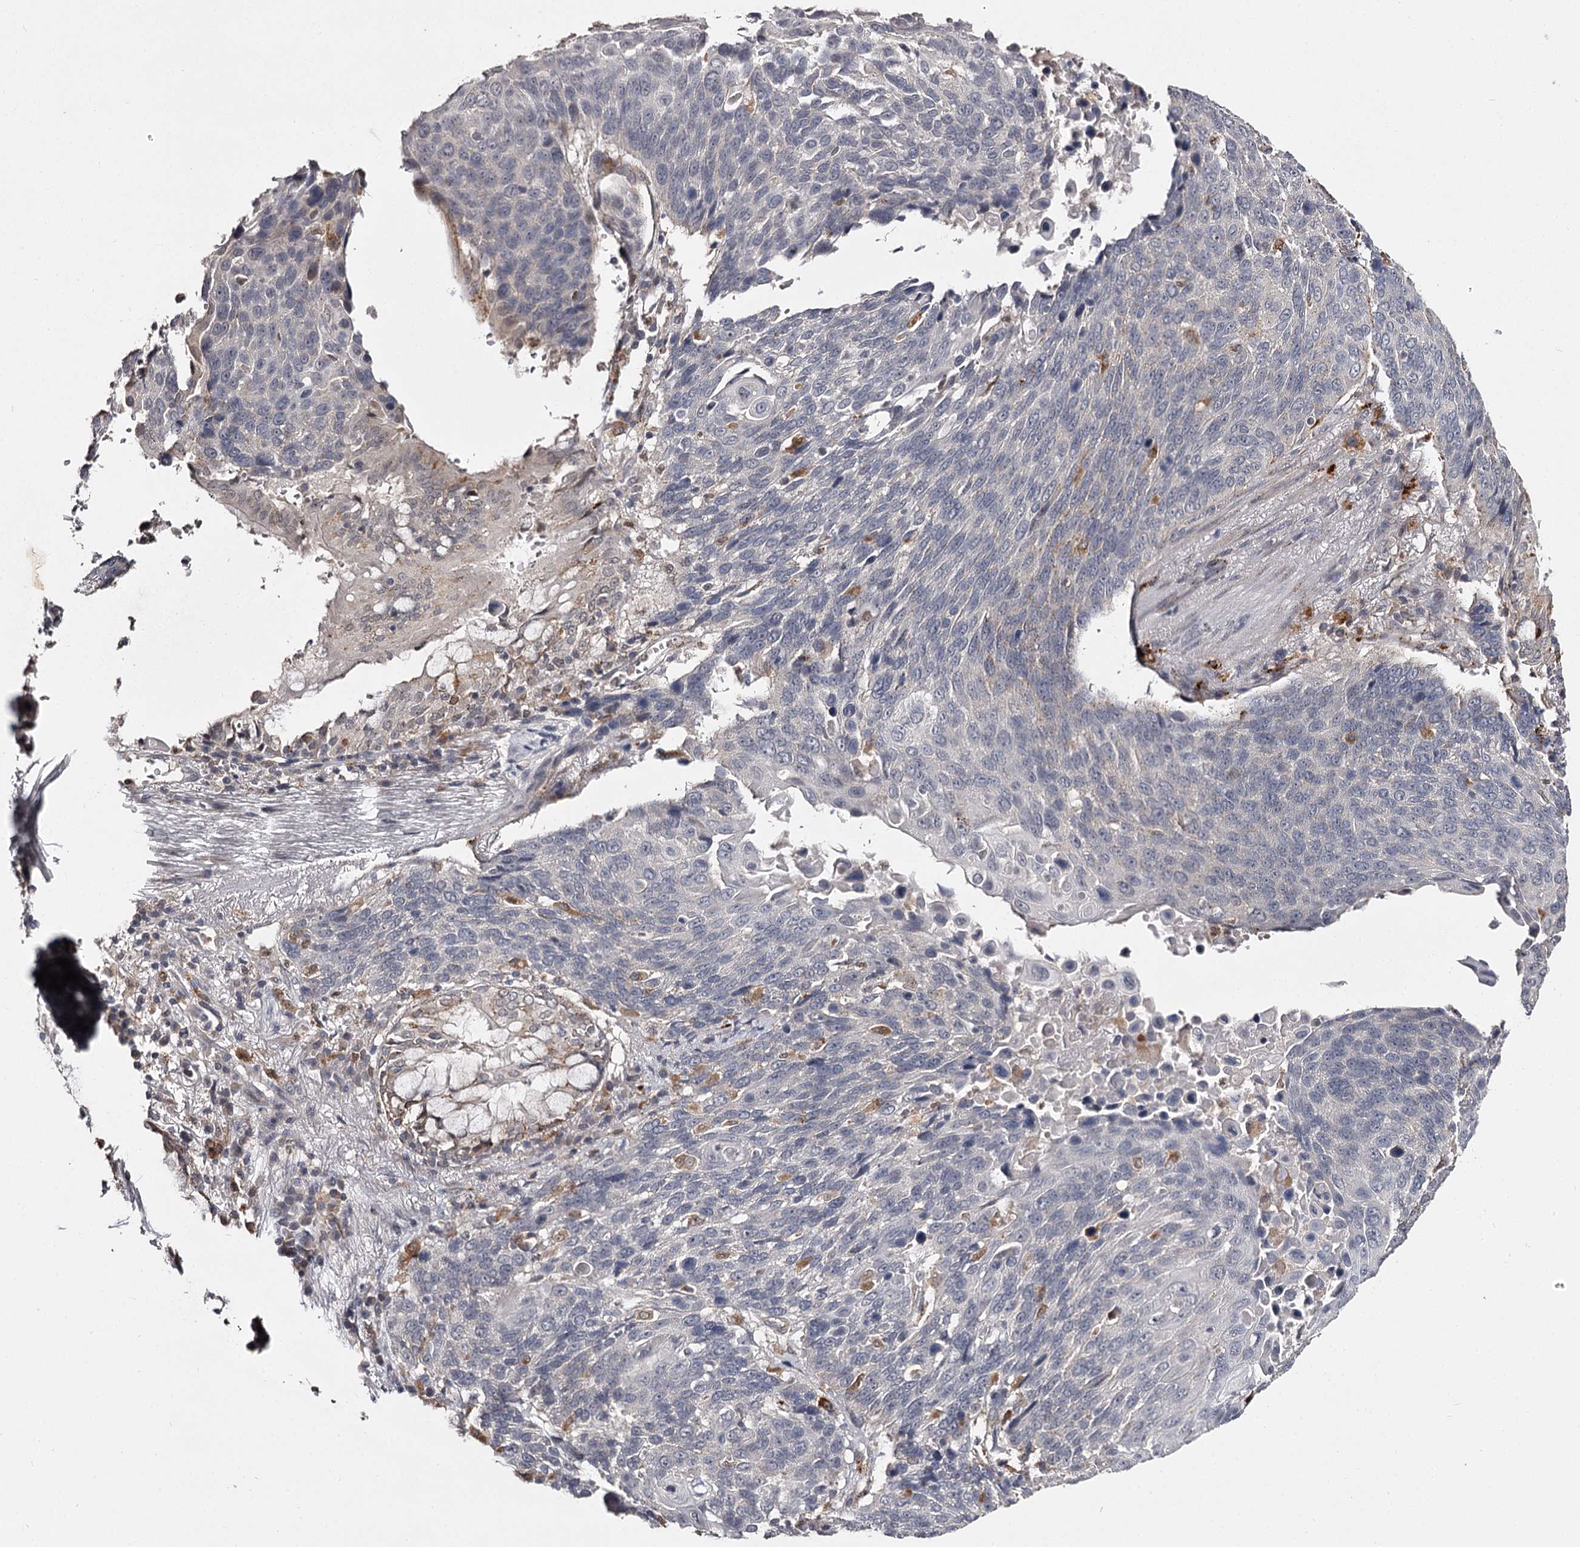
{"staining": {"intensity": "negative", "quantity": "none", "location": "none"}, "tissue": "lung cancer", "cell_type": "Tumor cells", "image_type": "cancer", "snomed": [{"axis": "morphology", "description": "Squamous cell carcinoma, NOS"}, {"axis": "topography", "description": "Lung"}], "caption": "There is no significant staining in tumor cells of lung cancer. (Immunohistochemistry, brightfield microscopy, high magnification).", "gene": "SLC32A1", "patient": {"sex": "male", "age": 66}}